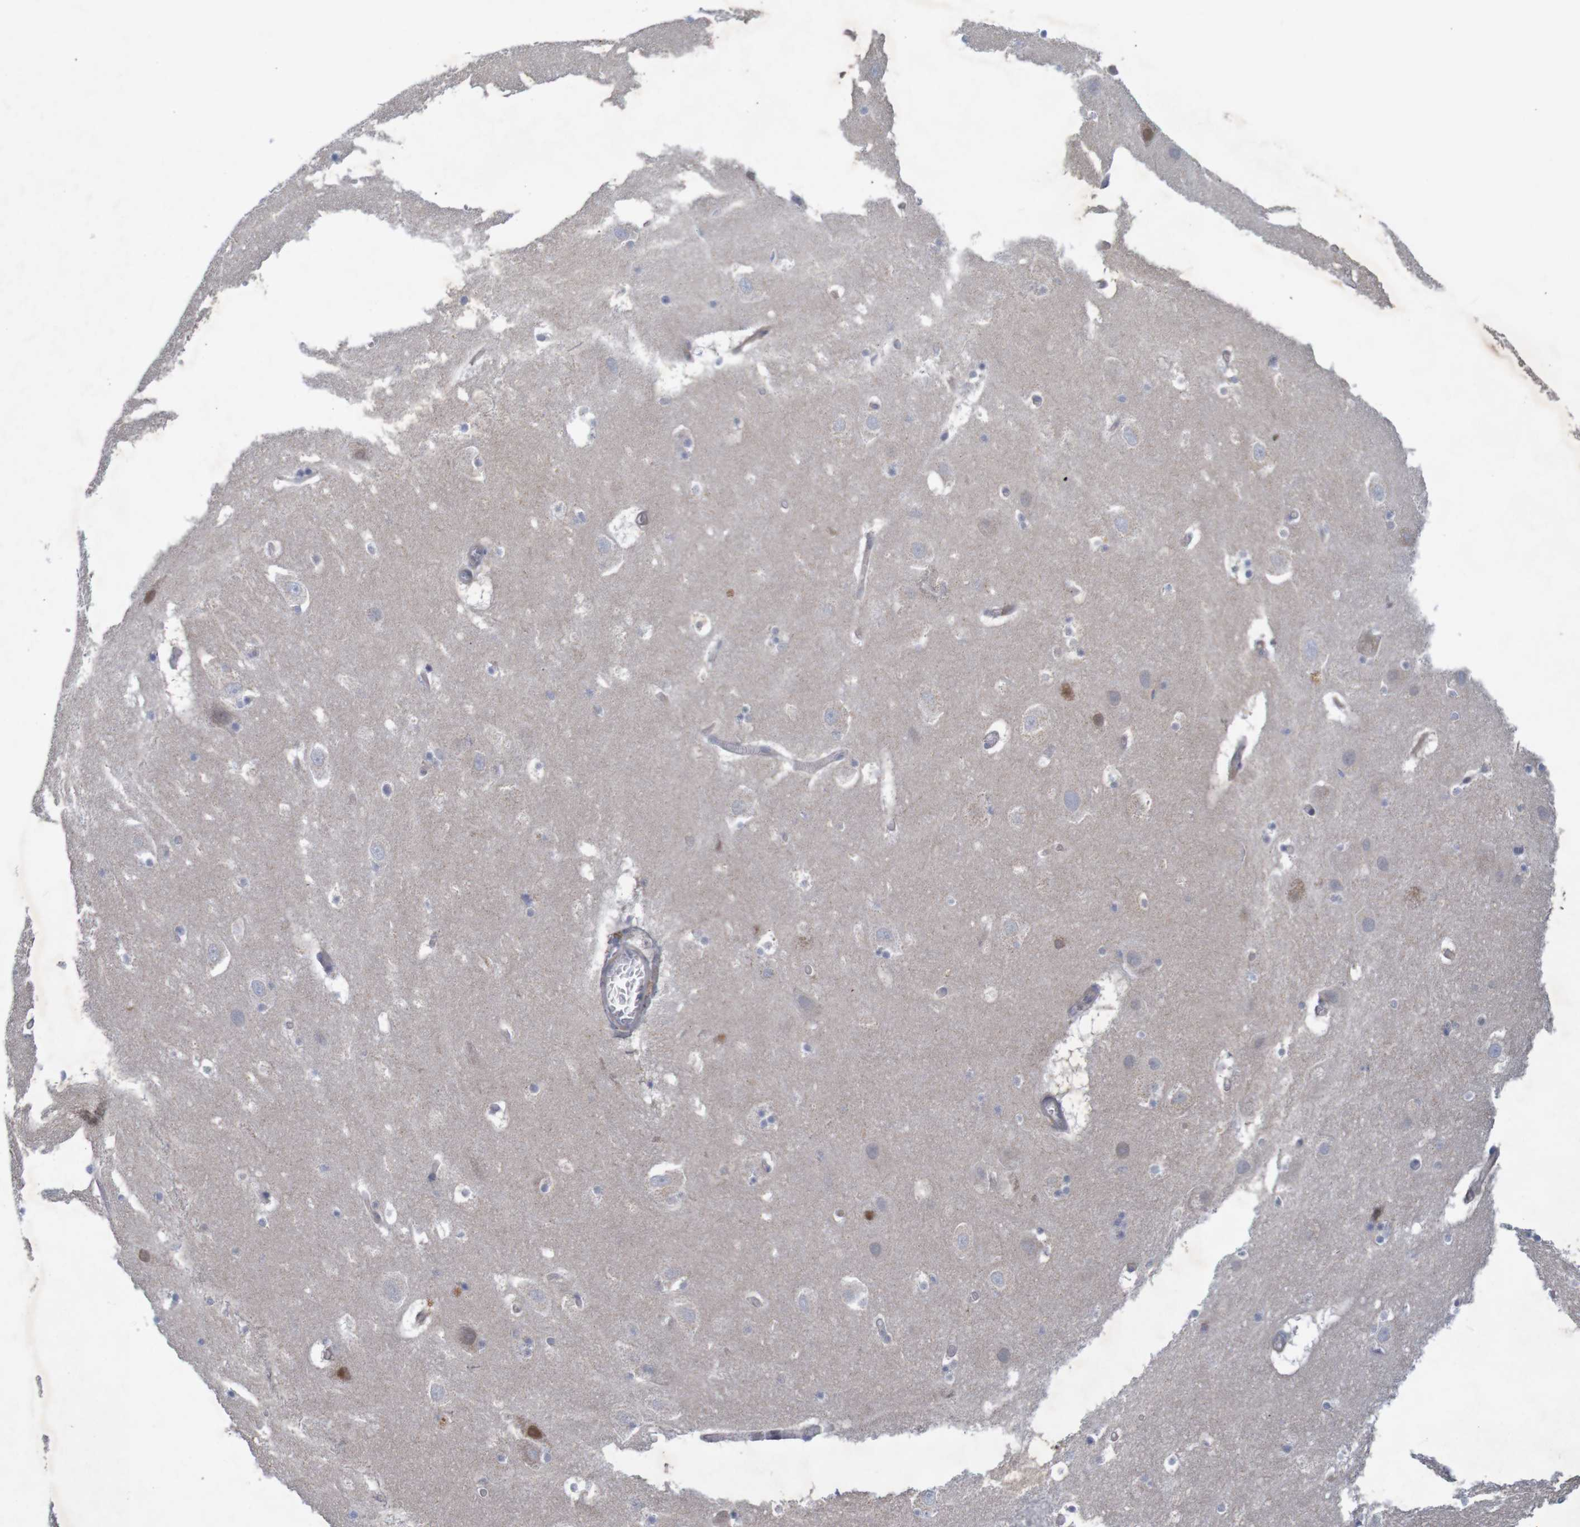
{"staining": {"intensity": "negative", "quantity": "none", "location": "none"}, "tissue": "hippocampus", "cell_type": "Glial cells", "image_type": "normal", "snomed": [{"axis": "morphology", "description": "Normal tissue, NOS"}, {"axis": "topography", "description": "Hippocampus"}], "caption": "Glial cells show no significant positivity in unremarkable hippocampus. (Stains: DAB IHC with hematoxylin counter stain, Microscopy: brightfield microscopy at high magnification).", "gene": "NAV2", "patient": {"sex": "male", "age": 45}}